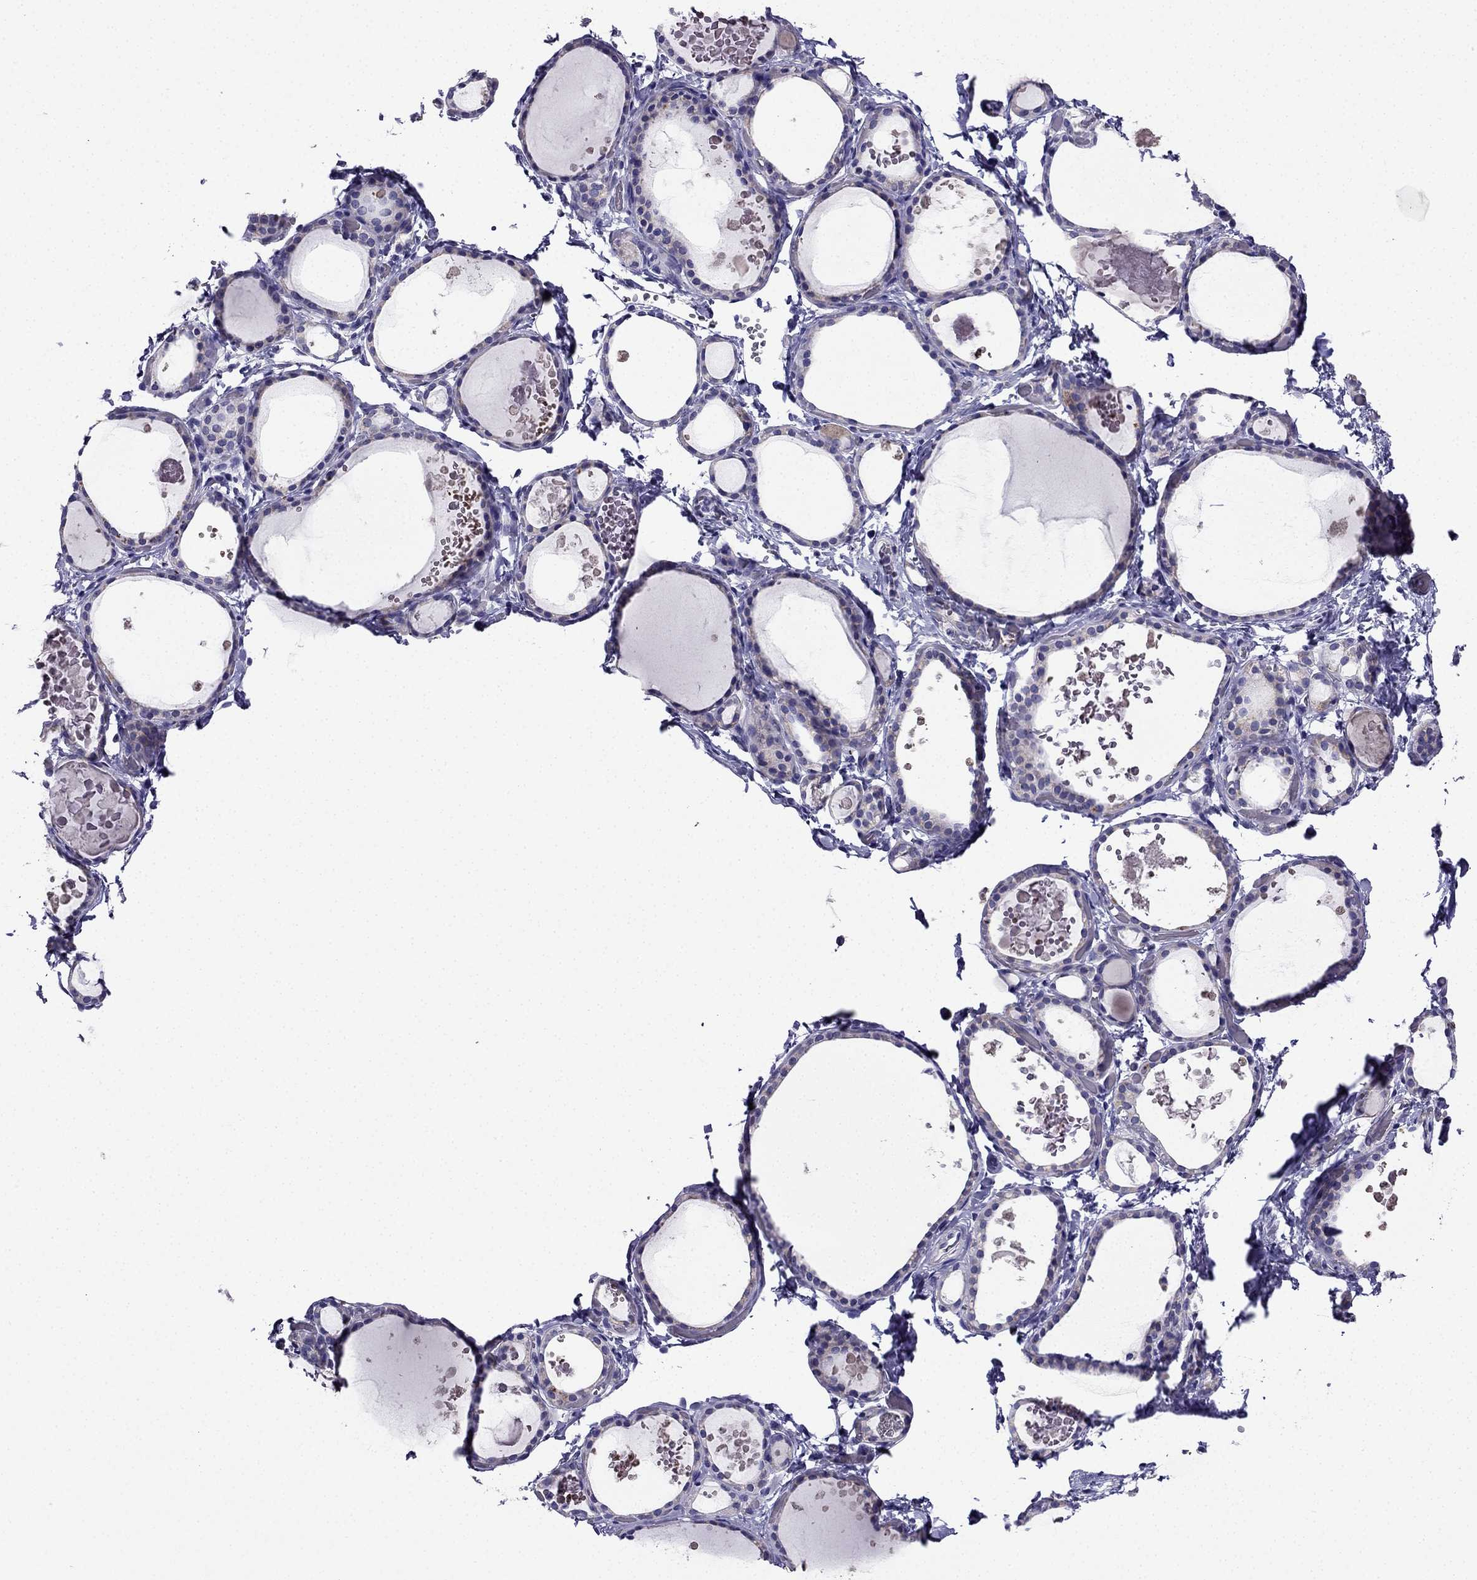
{"staining": {"intensity": "negative", "quantity": "none", "location": "none"}, "tissue": "thyroid gland", "cell_type": "Glandular cells", "image_type": "normal", "snomed": [{"axis": "morphology", "description": "Normal tissue, NOS"}, {"axis": "topography", "description": "Thyroid gland"}], "caption": "A high-resolution image shows IHC staining of normal thyroid gland, which displays no significant staining in glandular cells. (Brightfield microscopy of DAB (3,3'-diaminobenzidine) IHC at high magnification).", "gene": "KIF5A", "patient": {"sex": "female", "age": 56}}